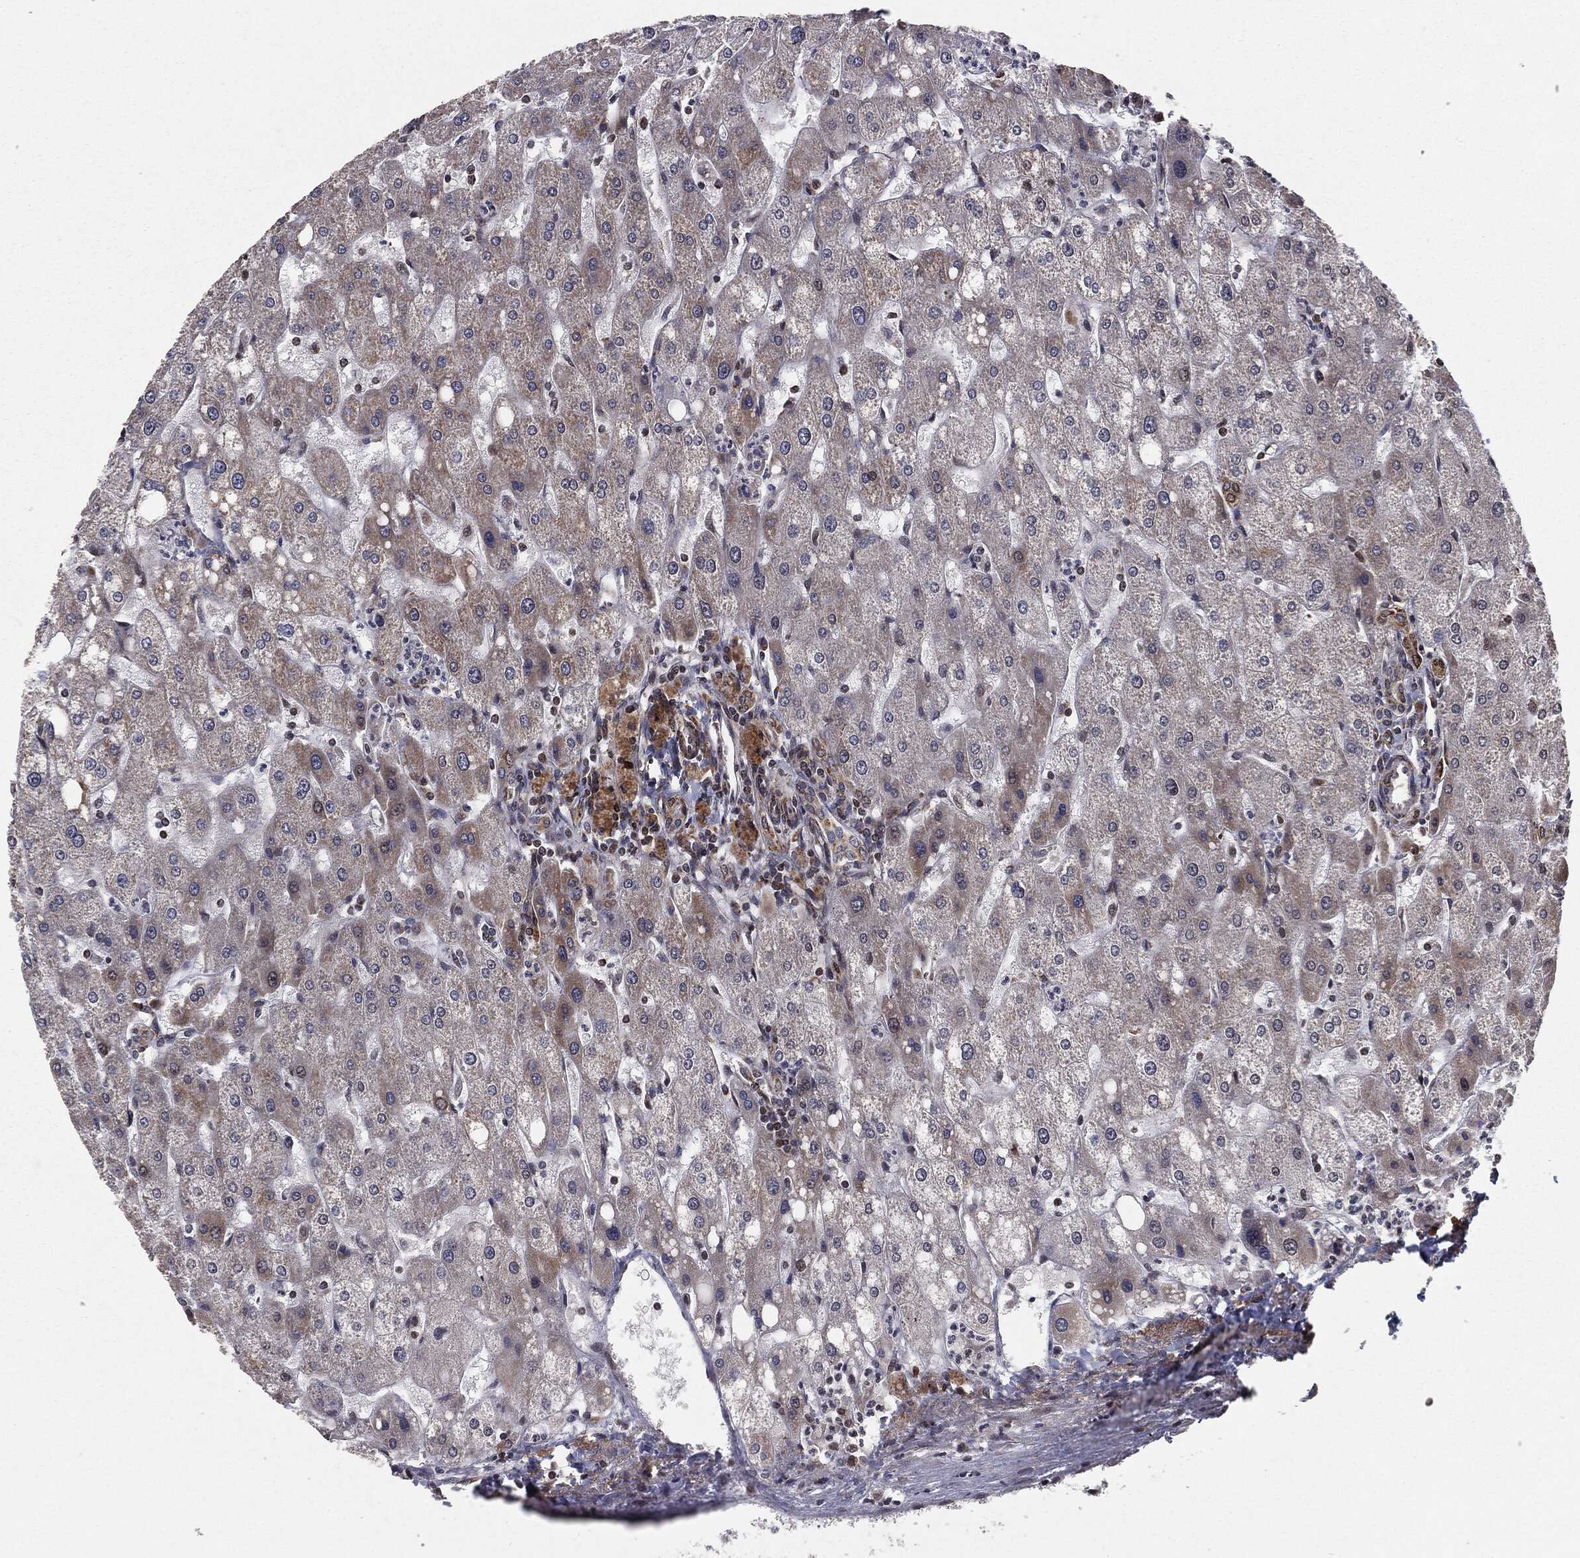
{"staining": {"intensity": "moderate", "quantity": "25%-75%", "location": "cytoplasmic/membranous"}, "tissue": "liver", "cell_type": "Cholangiocytes", "image_type": "normal", "snomed": [{"axis": "morphology", "description": "Normal tissue, NOS"}, {"axis": "topography", "description": "Liver"}], "caption": "Immunohistochemical staining of unremarkable liver exhibits 25%-75% levels of moderate cytoplasmic/membranous protein expression in about 25%-75% of cholangiocytes.", "gene": "CHCHD2", "patient": {"sex": "male", "age": 67}}